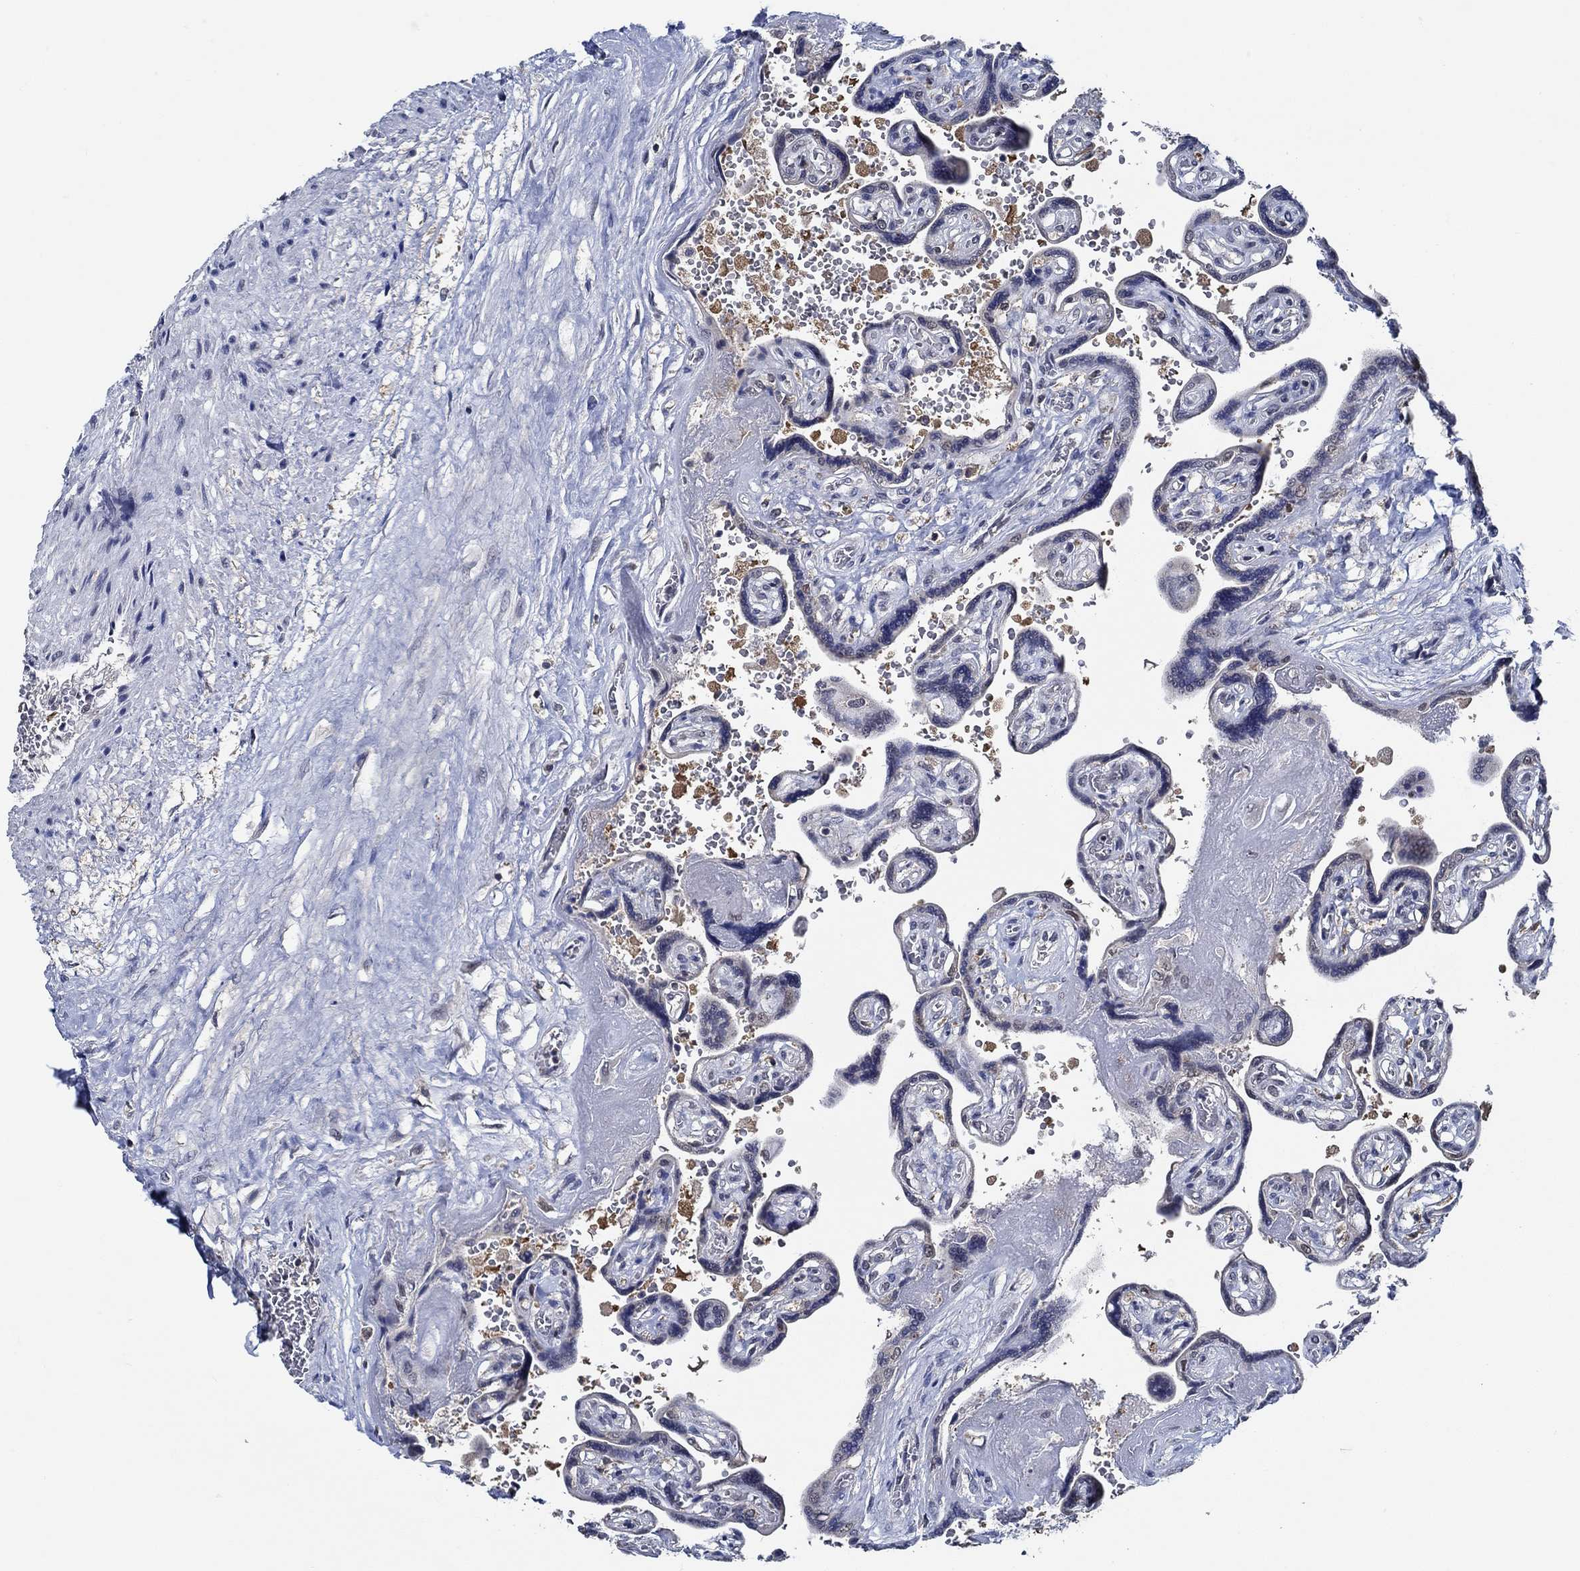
{"staining": {"intensity": "weak", "quantity": "<25%", "location": "cytoplasmic/membranous"}, "tissue": "placenta", "cell_type": "Decidual cells", "image_type": "normal", "snomed": [{"axis": "morphology", "description": "Normal tissue, NOS"}, {"axis": "topography", "description": "Placenta"}], "caption": "Immunohistochemistry (IHC) of unremarkable placenta displays no expression in decidual cells. (DAB IHC with hematoxylin counter stain).", "gene": "DACT1", "patient": {"sex": "female", "age": 32}}